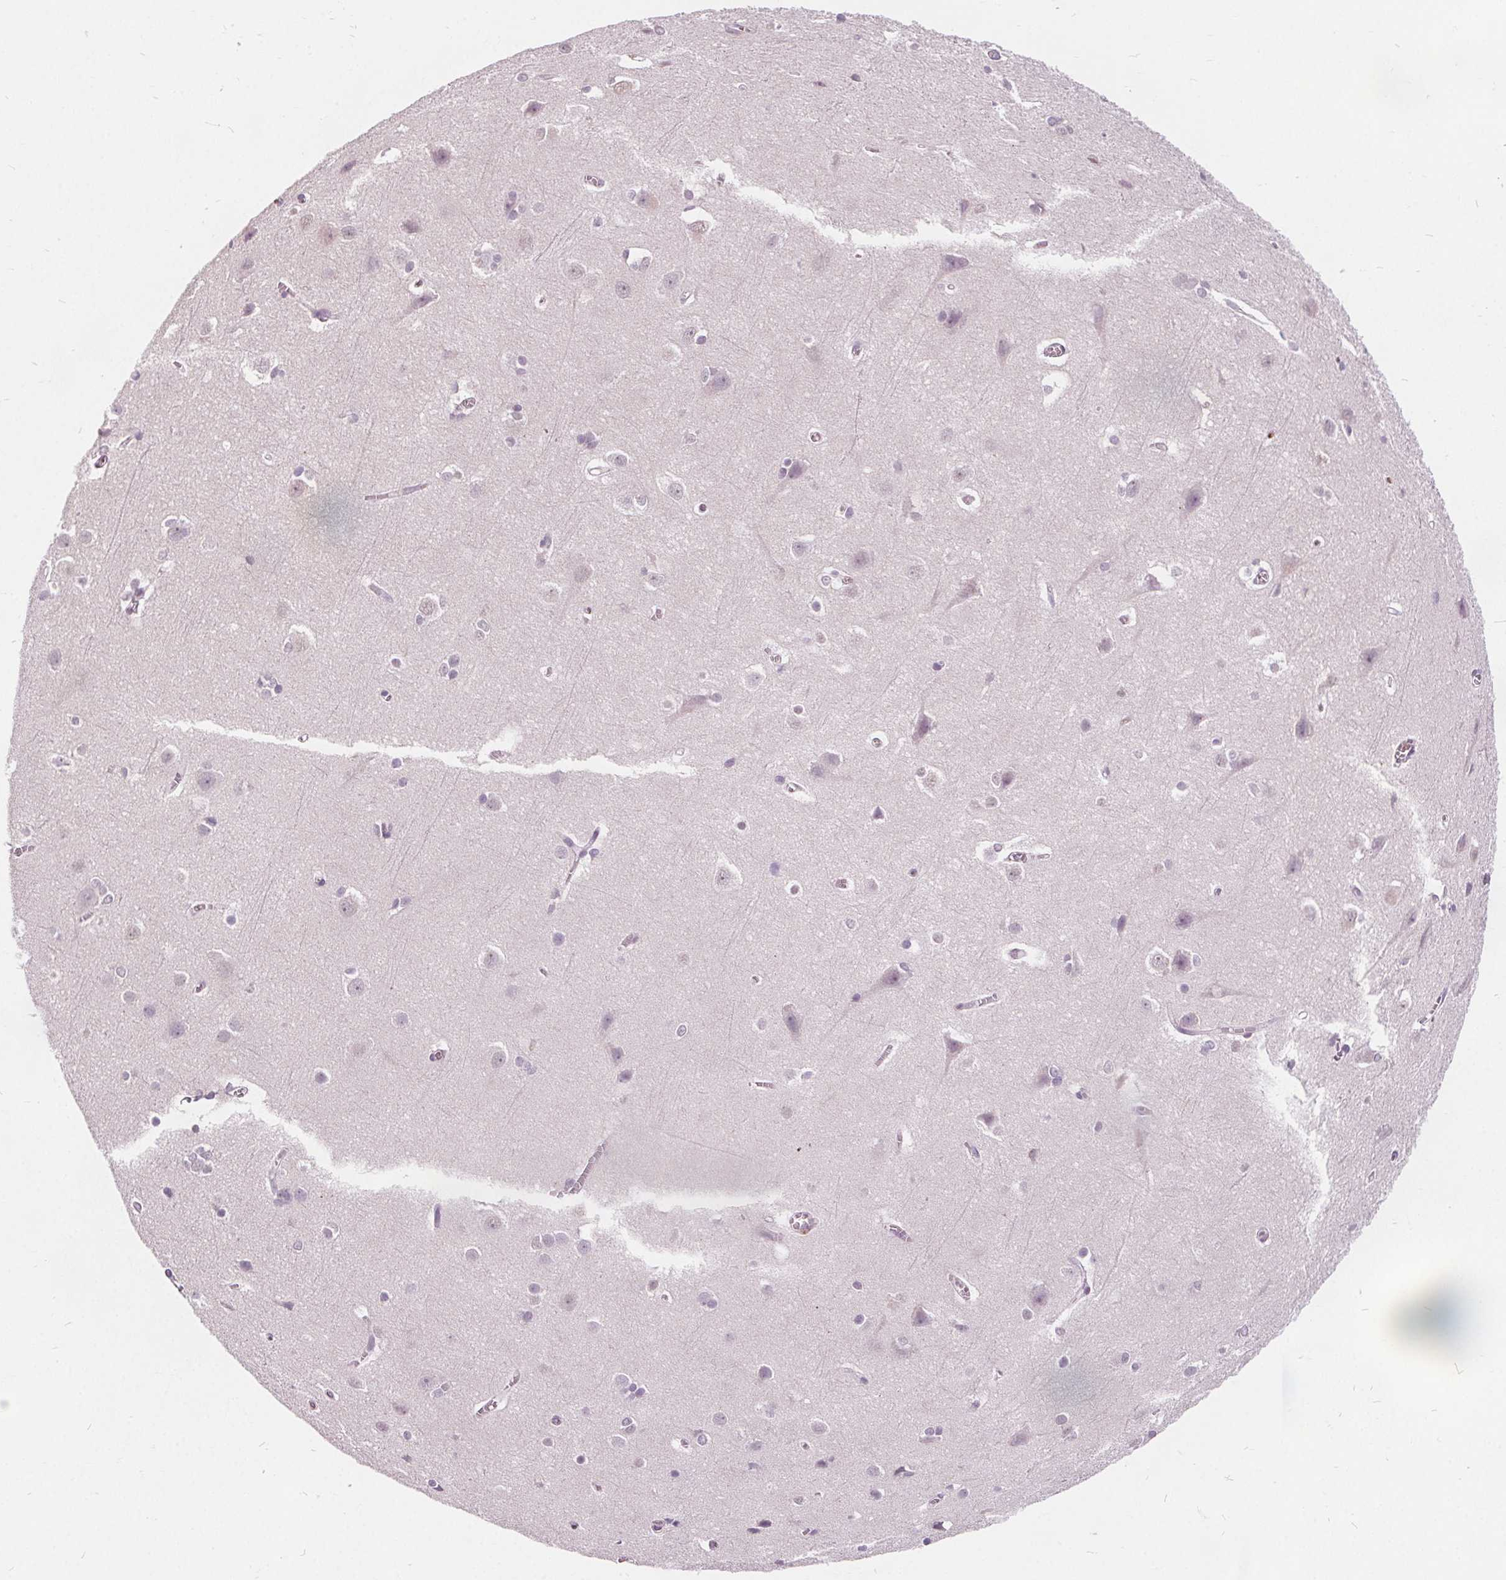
{"staining": {"intensity": "negative", "quantity": "none", "location": "none"}, "tissue": "cerebral cortex", "cell_type": "Endothelial cells", "image_type": "normal", "snomed": [{"axis": "morphology", "description": "Normal tissue, NOS"}, {"axis": "topography", "description": "Cerebral cortex"}], "caption": "Photomicrograph shows no protein positivity in endothelial cells of normal cerebral cortex.", "gene": "ISLR2", "patient": {"sex": "male", "age": 37}}